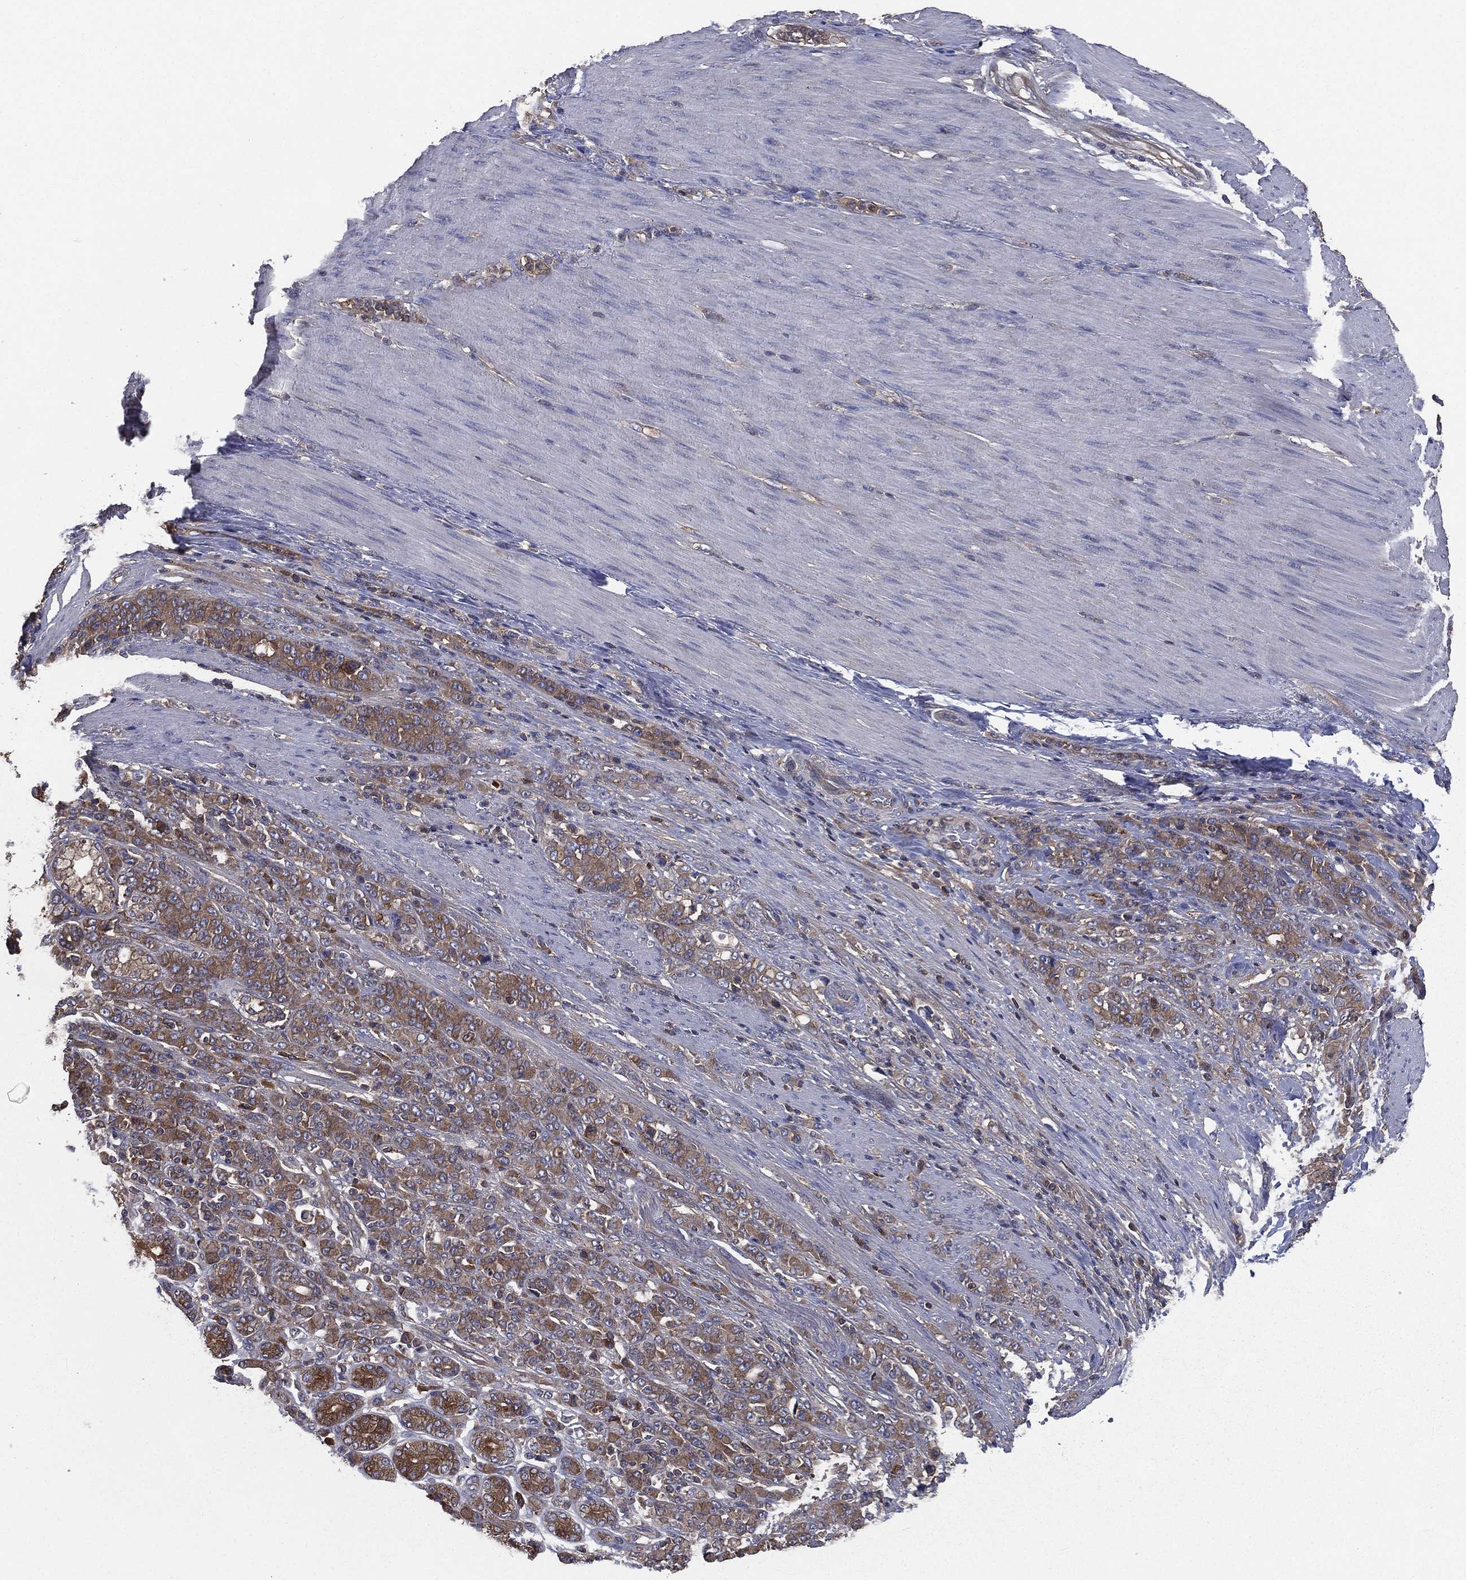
{"staining": {"intensity": "moderate", "quantity": ">75%", "location": "cytoplasmic/membranous"}, "tissue": "stomach cancer", "cell_type": "Tumor cells", "image_type": "cancer", "snomed": [{"axis": "morphology", "description": "Normal tissue, NOS"}, {"axis": "morphology", "description": "Adenocarcinoma, NOS"}, {"axis": "topography", "description": "Stomach"}], "caption": "Protein analysis of stomach cancer tissue displays moderate cytoplasmic/membranous staining in about >75% of tumor cells. (DAB IHC with brightfield microscopy, high magnification).", "gene": "SARS1", "patient": {"sex": "female", "age": 79}}